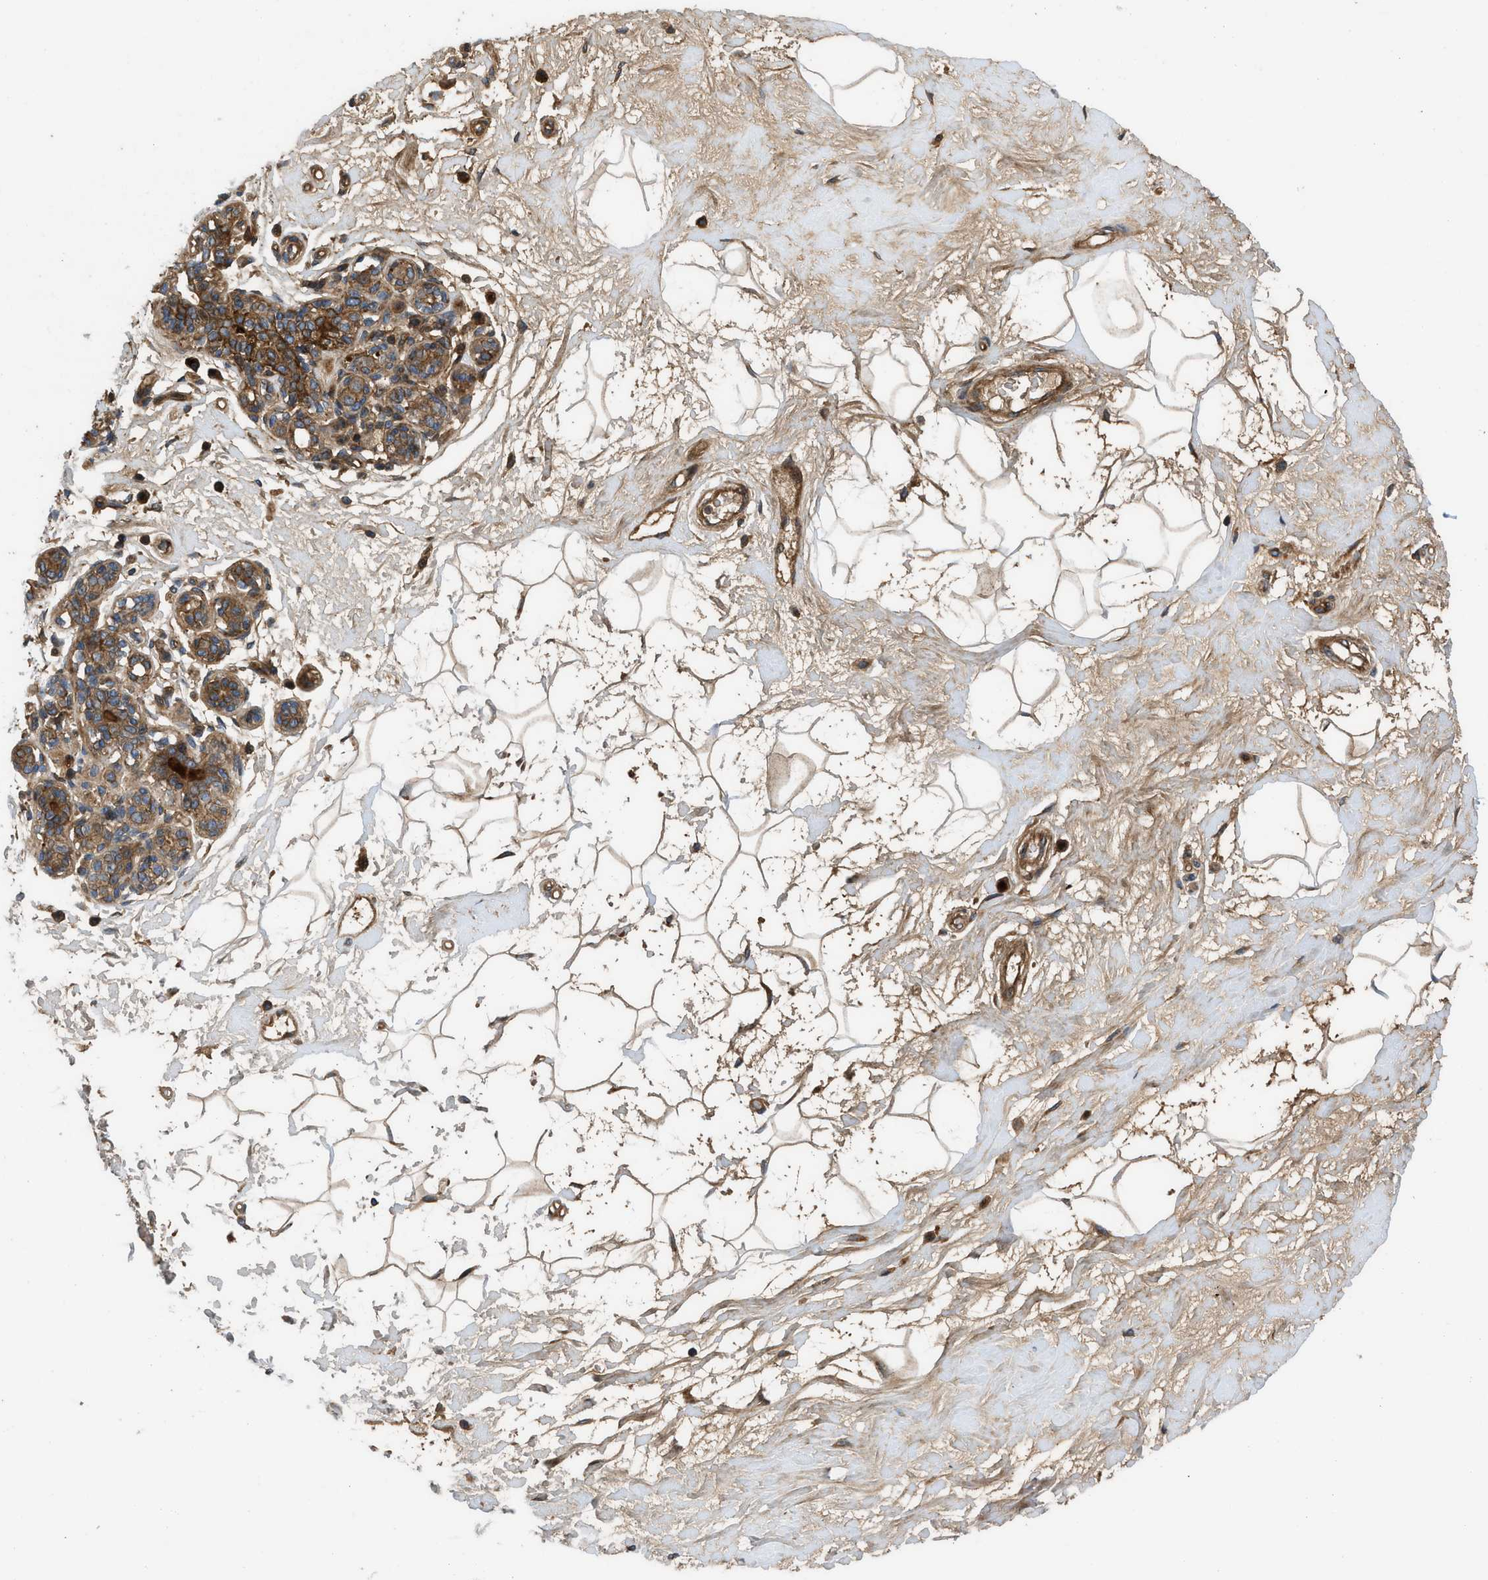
{"staining": {"intensity": "moderate", "quantity": ">75%", "location": "cytoplasmic/membranous"}, "tissue": "breast", "cell_type": "Adipocytes", "image_type": "normal", "snomed": [{"axis": "morphology", "description": "Normal tissue, NOS"}, {"axis": "morphology", "description": "Lobular carcinoma"}, {"axis": "topography", "description": "Breast"}], "caption": "A histopathology image of breast stained for a protein reveals moderate cytoplasmic/membranous brown staining in adipocytes. (DAB IHC, brown staining for protein, blue staining for nuclei).", "gene": "CNNM3", "patient": {"sex": "female", "age": 59}}